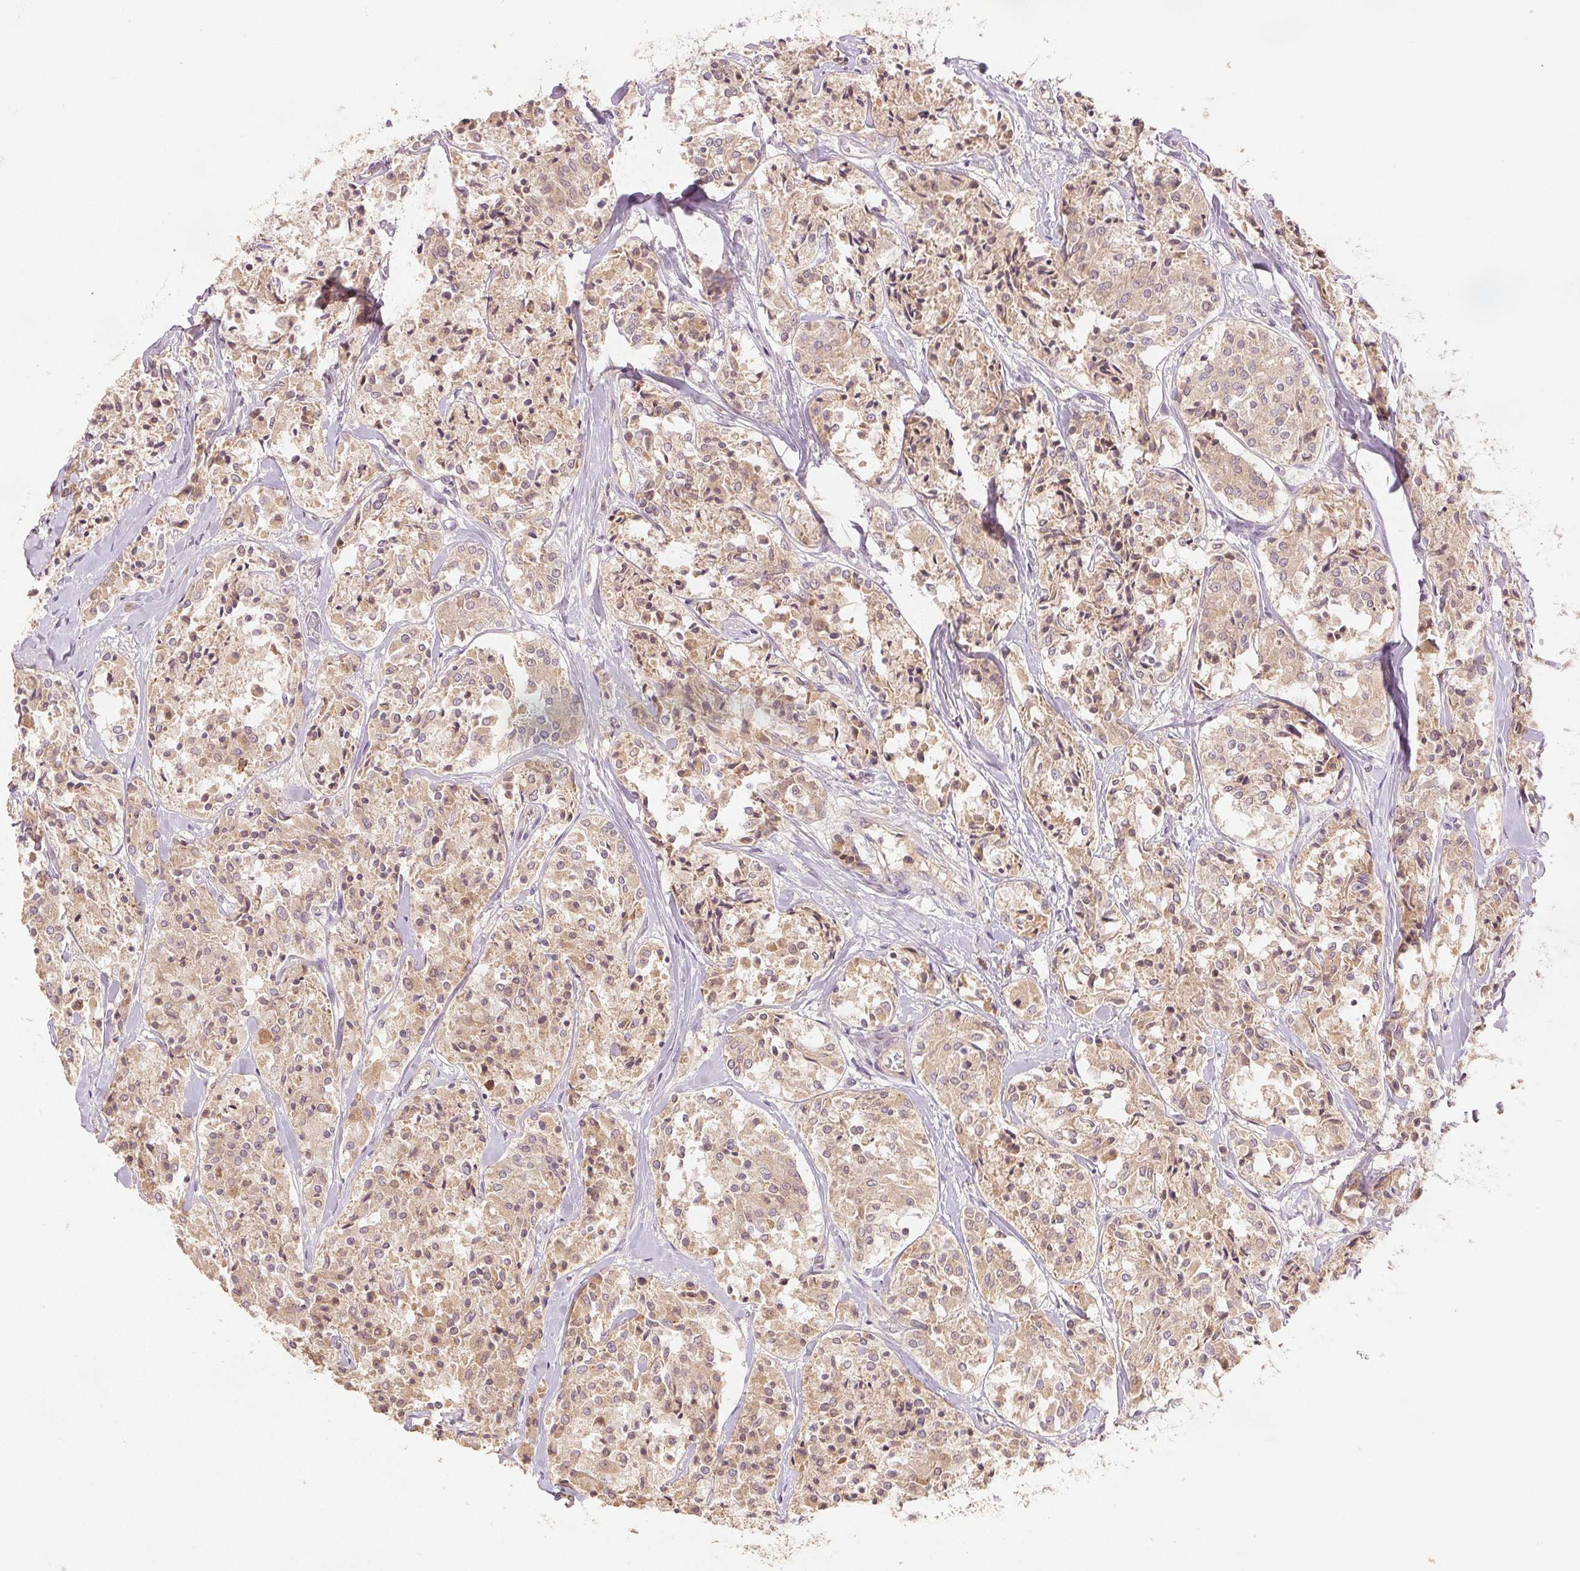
{"staining": {"intensity": "weak", "quantity": "25%-75%", "location": "cytoplasmic/membranous"}, "tissue": "carcinoid", "cell_type": "Tumor cells", "image_type": "cancer", "snomed": [{"axis": "morphology", "description": "Carcinoid, malignant, NOS"}, {"axis": "topography", "description": "Lung"}], "caption": "Carcinoid (malignant) tissue displays weak cytoplasmic/membranous staining in approximately 25%-75% of tumor cells, visualized by immunohistochemistry.", "gene": "YIF1B", "patient": {"sex": "male", "age": 71}}